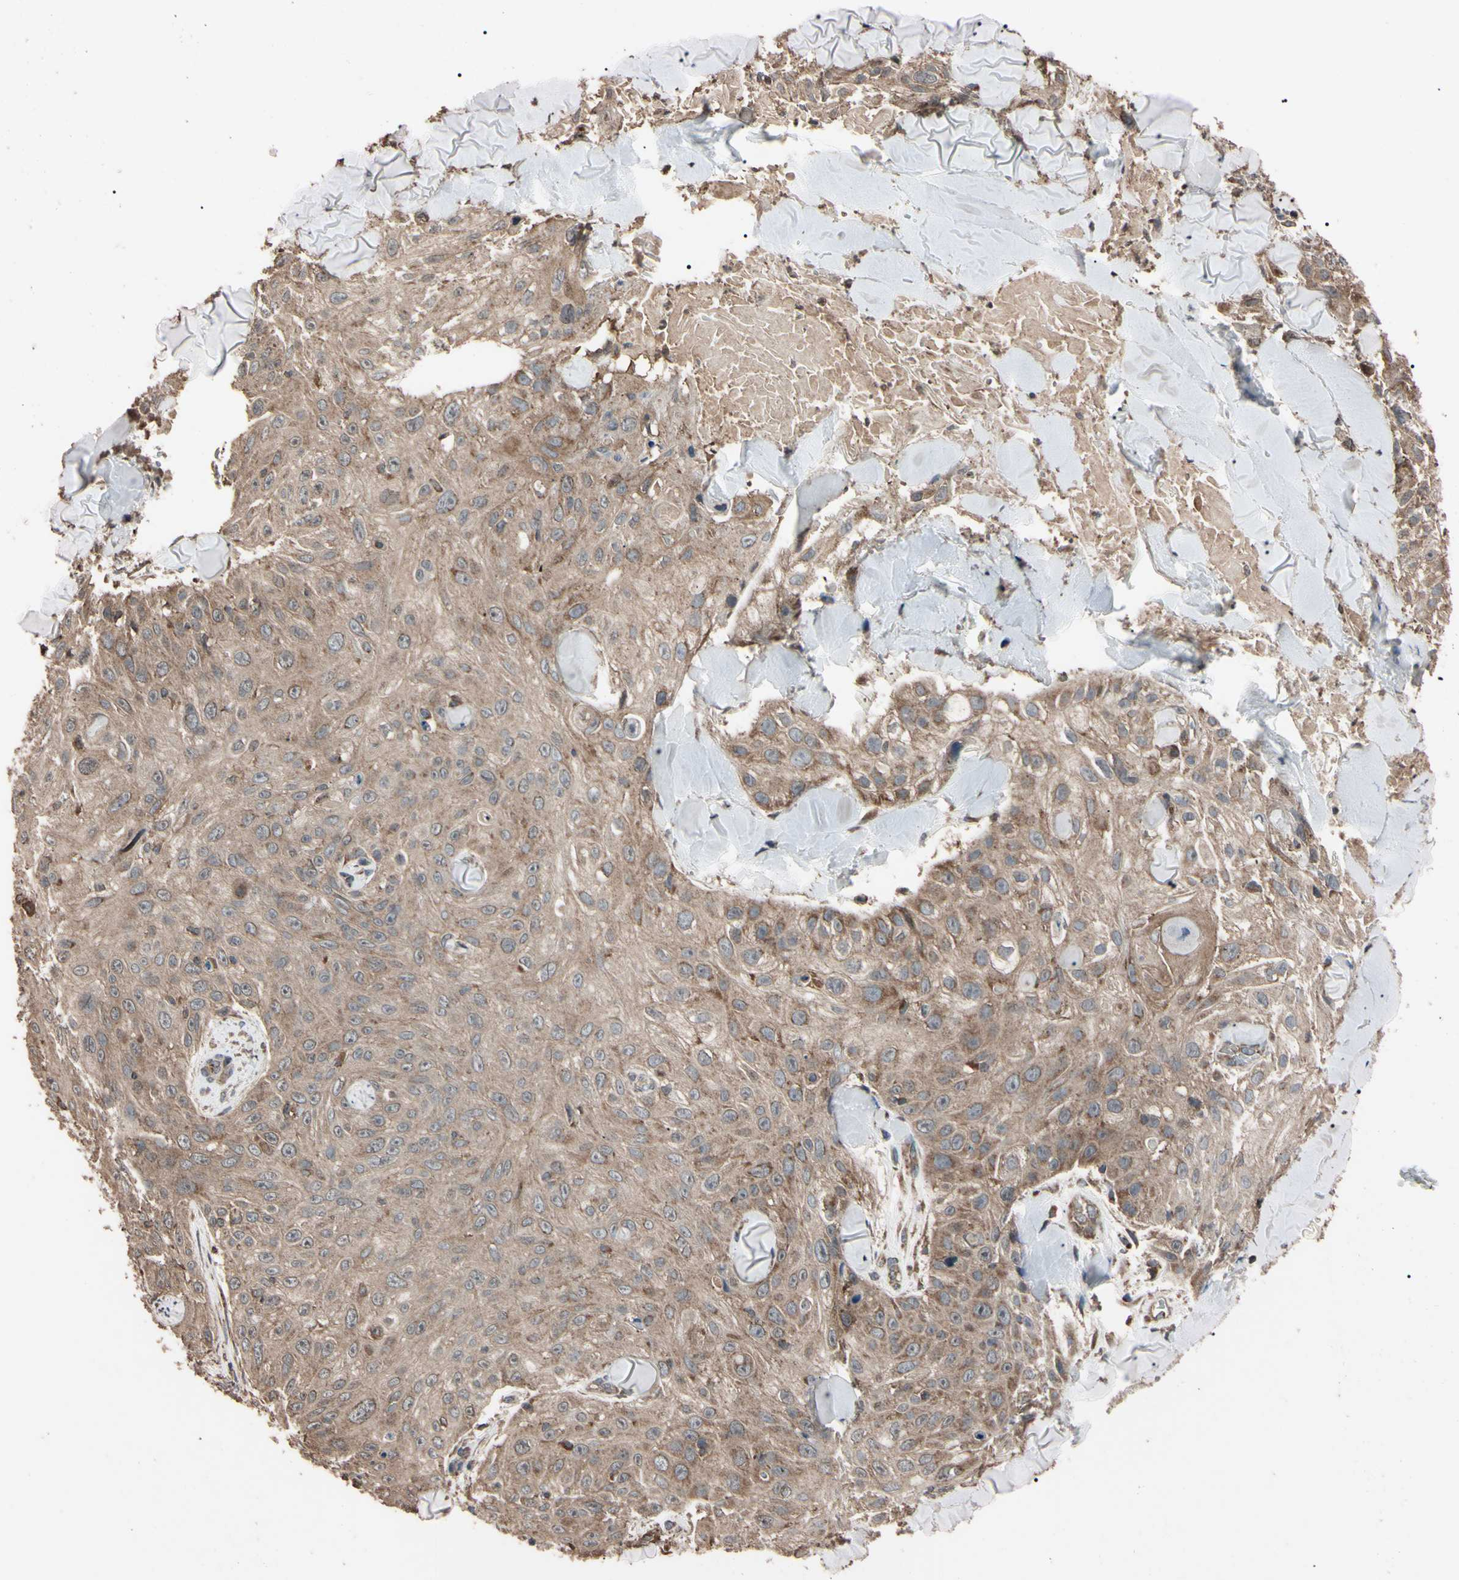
{"staining": {"intensity": "weak", "quantity": ">75%", "location": "cytoplasmic/membranous"}, "tissue": "skin cancer", "cell_type": "Tumor cells", "image_type": "cancer", "snomed": [{"axis": "morphology", "description": "Squamous cell carcinoma, NOS"}, {"axis": "topography", "description": "Skin"}], "caption": "Protein expression analysis of human skin cancer (squamous cell carcinoma) reveals weak cytoplasmic/membranous expression in about >75% of tumor cells.", "gene": "TNFRSF1A", "patient": {"sex": "male", "age": 86}}